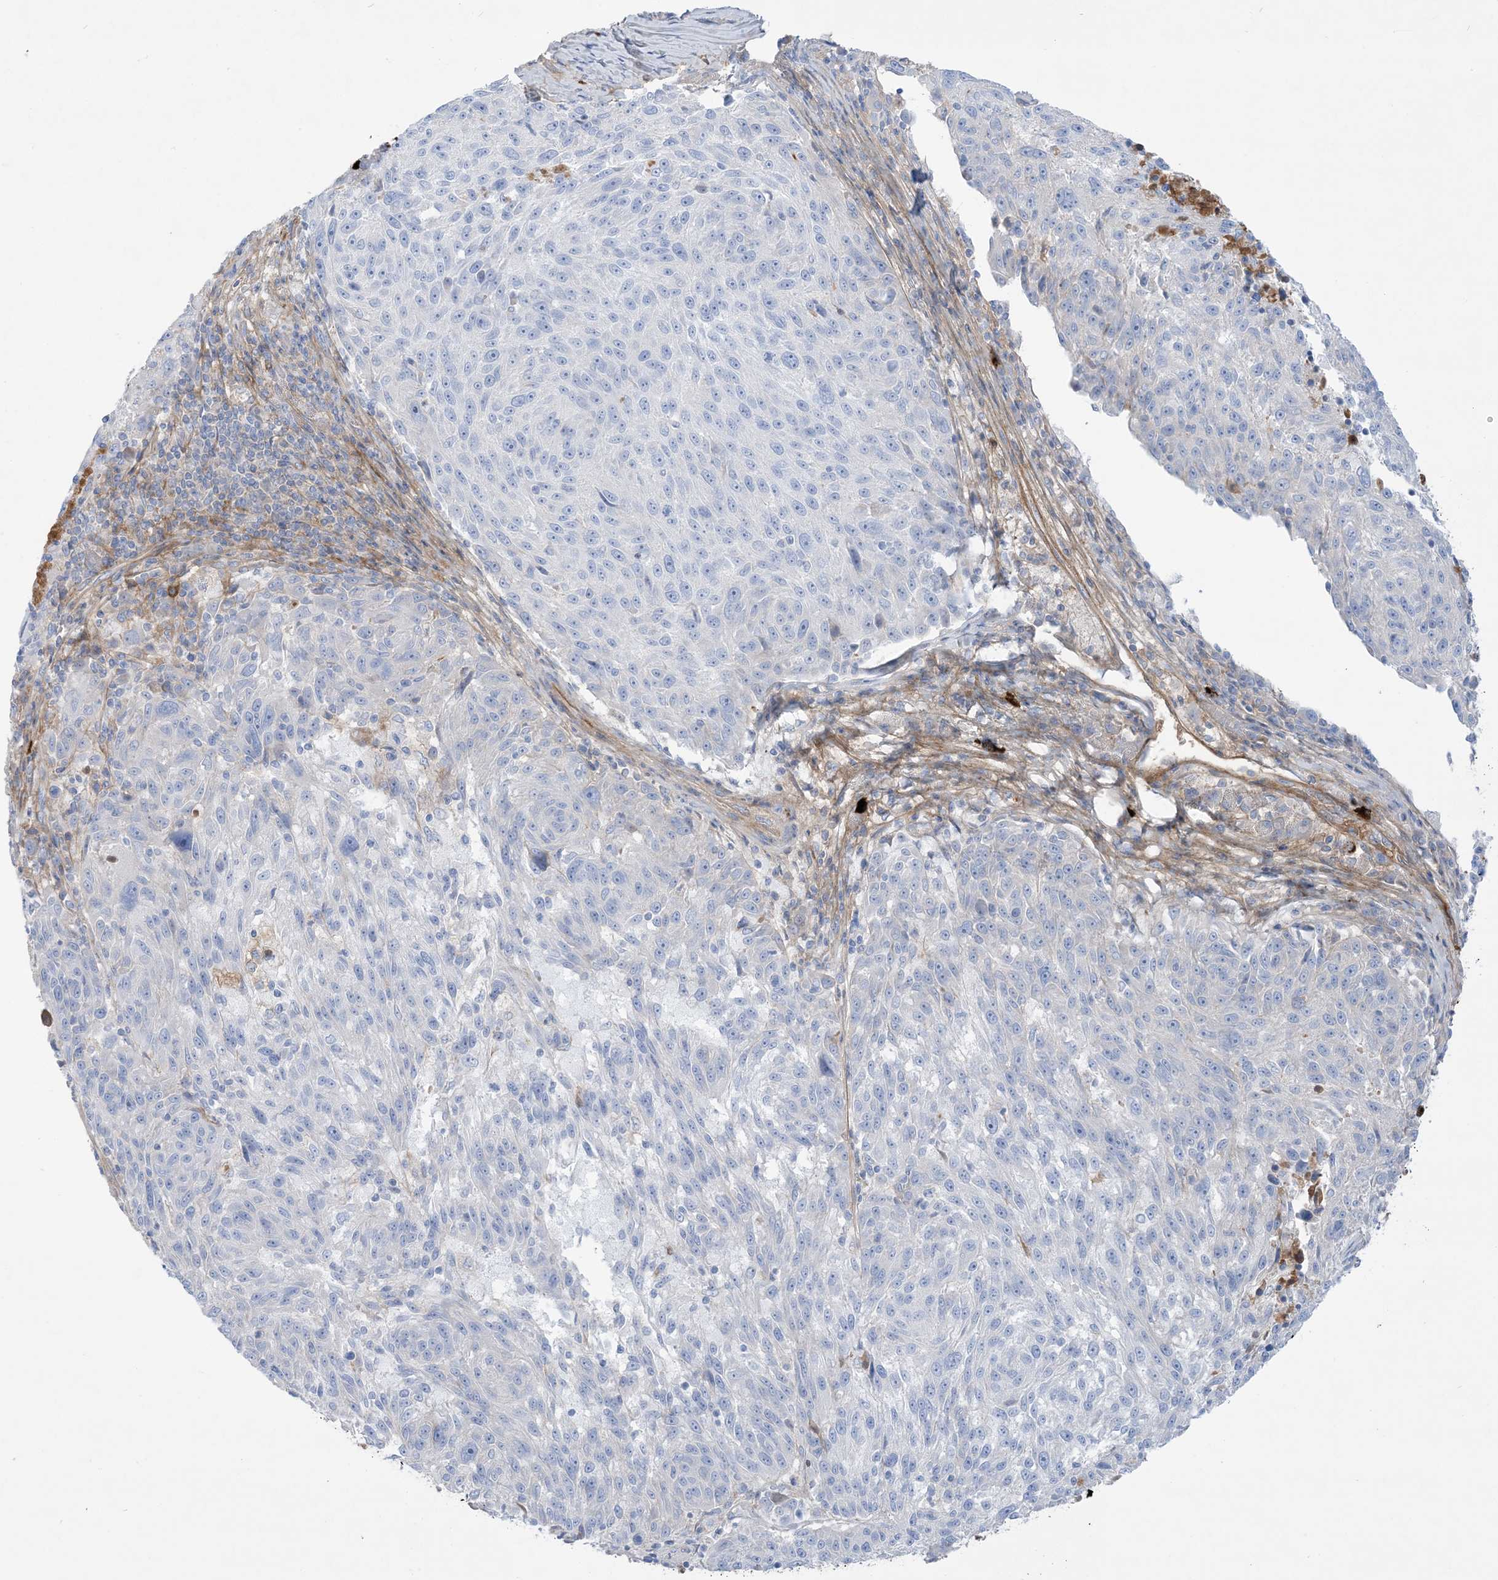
{"staining": {"intensity": "negative", "quantity": "none", "location": "none"}, "tissue": "melanoma", "cell_type": "Tumor cells", "image_type": "cancer", "snomed": [{"axis": "morphology", "description": "Malignant melanoma, NOS"}, {"axis": "topography", "description": "Skin"}], "caption": "An IHC micrograph of melanoma is shown. There is no staining in tumor cells of melanoma.", "gene": "ATP11C", "patient": {"sex": "male", "age": 53}}